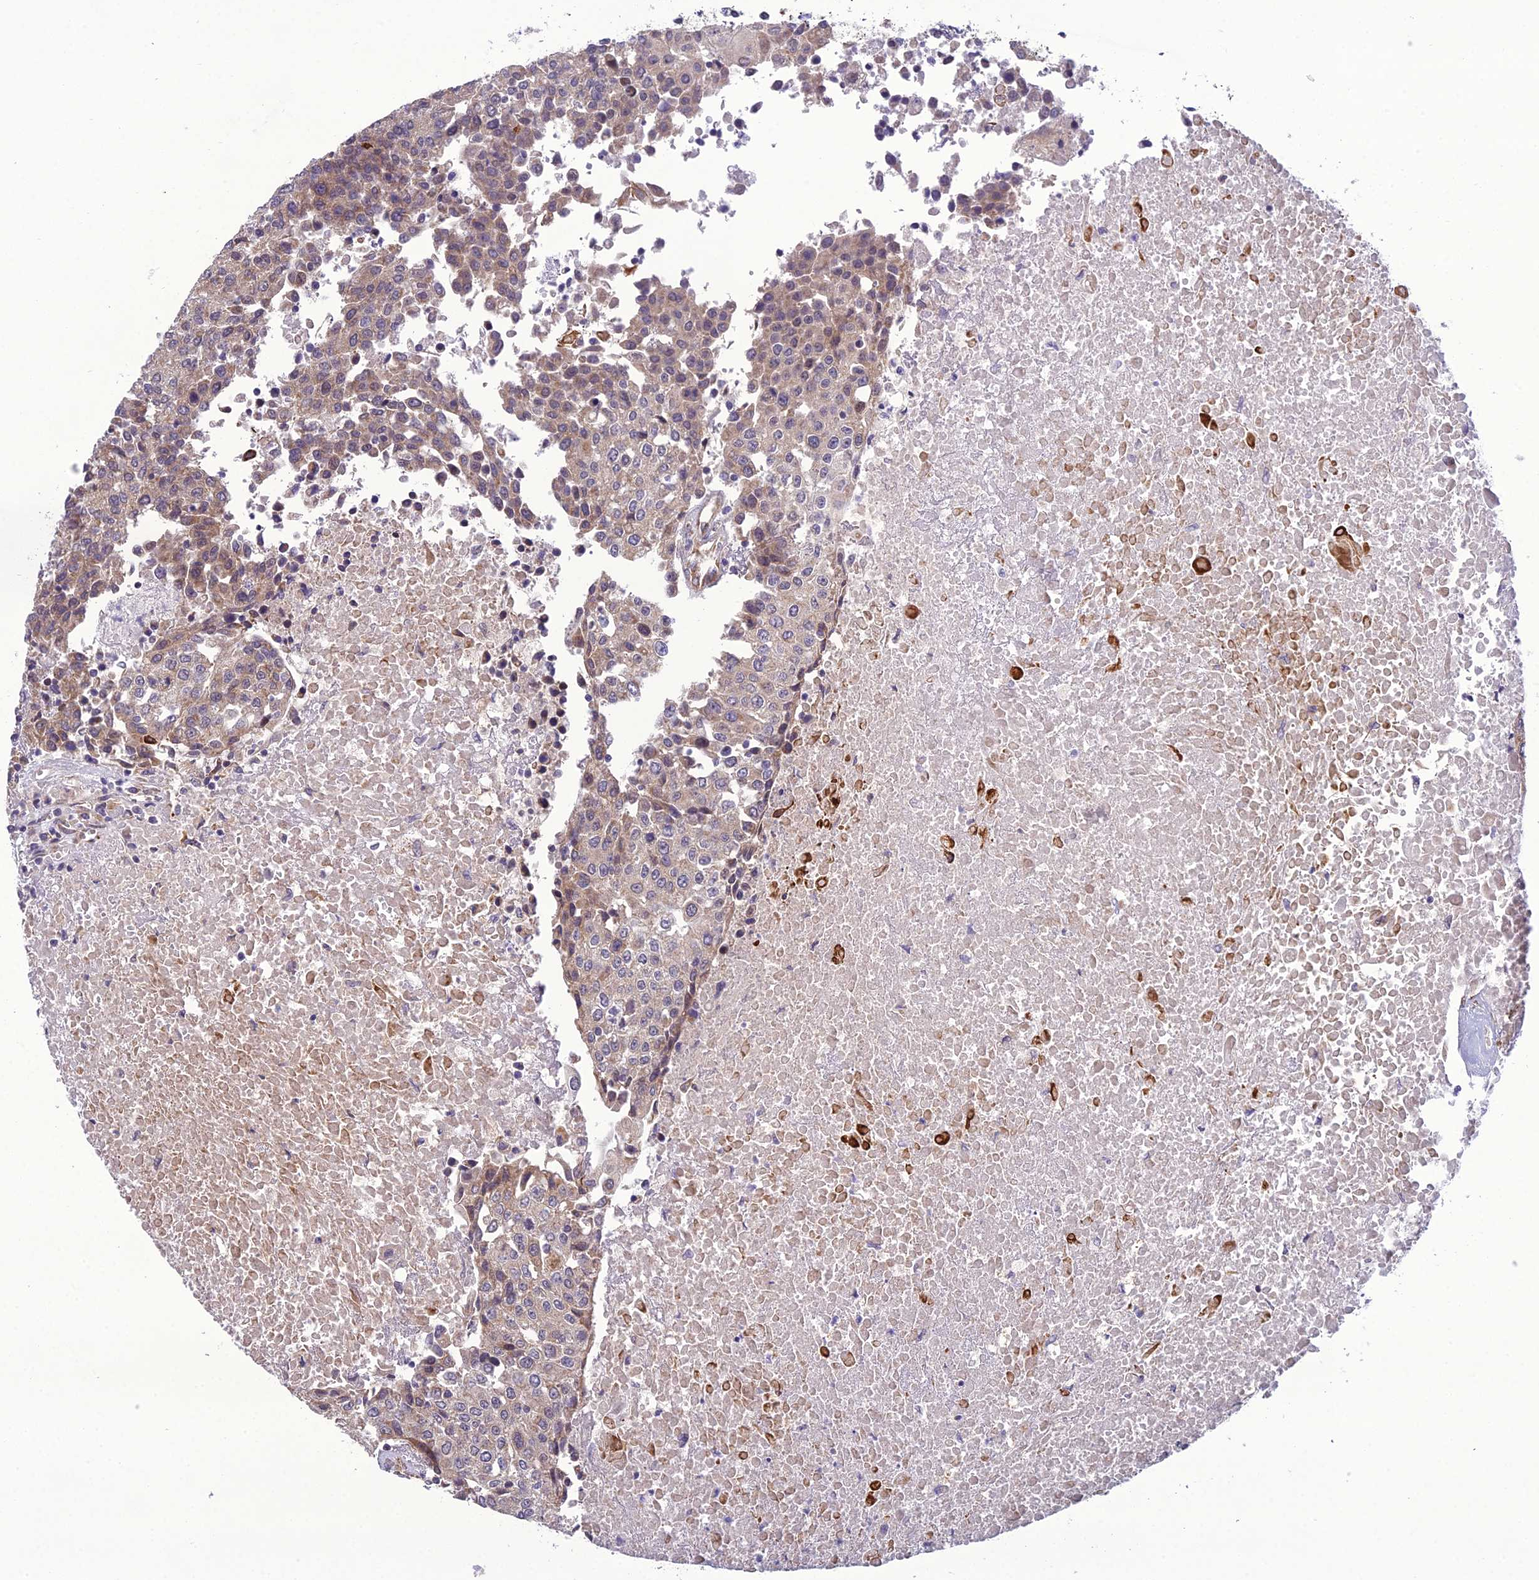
{"staining": {"intensity": "weak", "quantity": ">75%", "location": "cytoplasmic/membranous"}, "tissue": "urothelial cancer", "cell_type": "Tumor cells", "image_type": "cancer", "snomed": [{"axis": "morphology", "description": "Urothelial carcinoma, High grade"}, {"axis": "topography", "description": "Urinary bladder"}], "caption": "Urothelial cancer stained for a protein demonstrates weak cytoplasmic/membranous positivity in tumor cells.", "gene": "NODAL", "patient": {"sex": "female", "age": 85}}